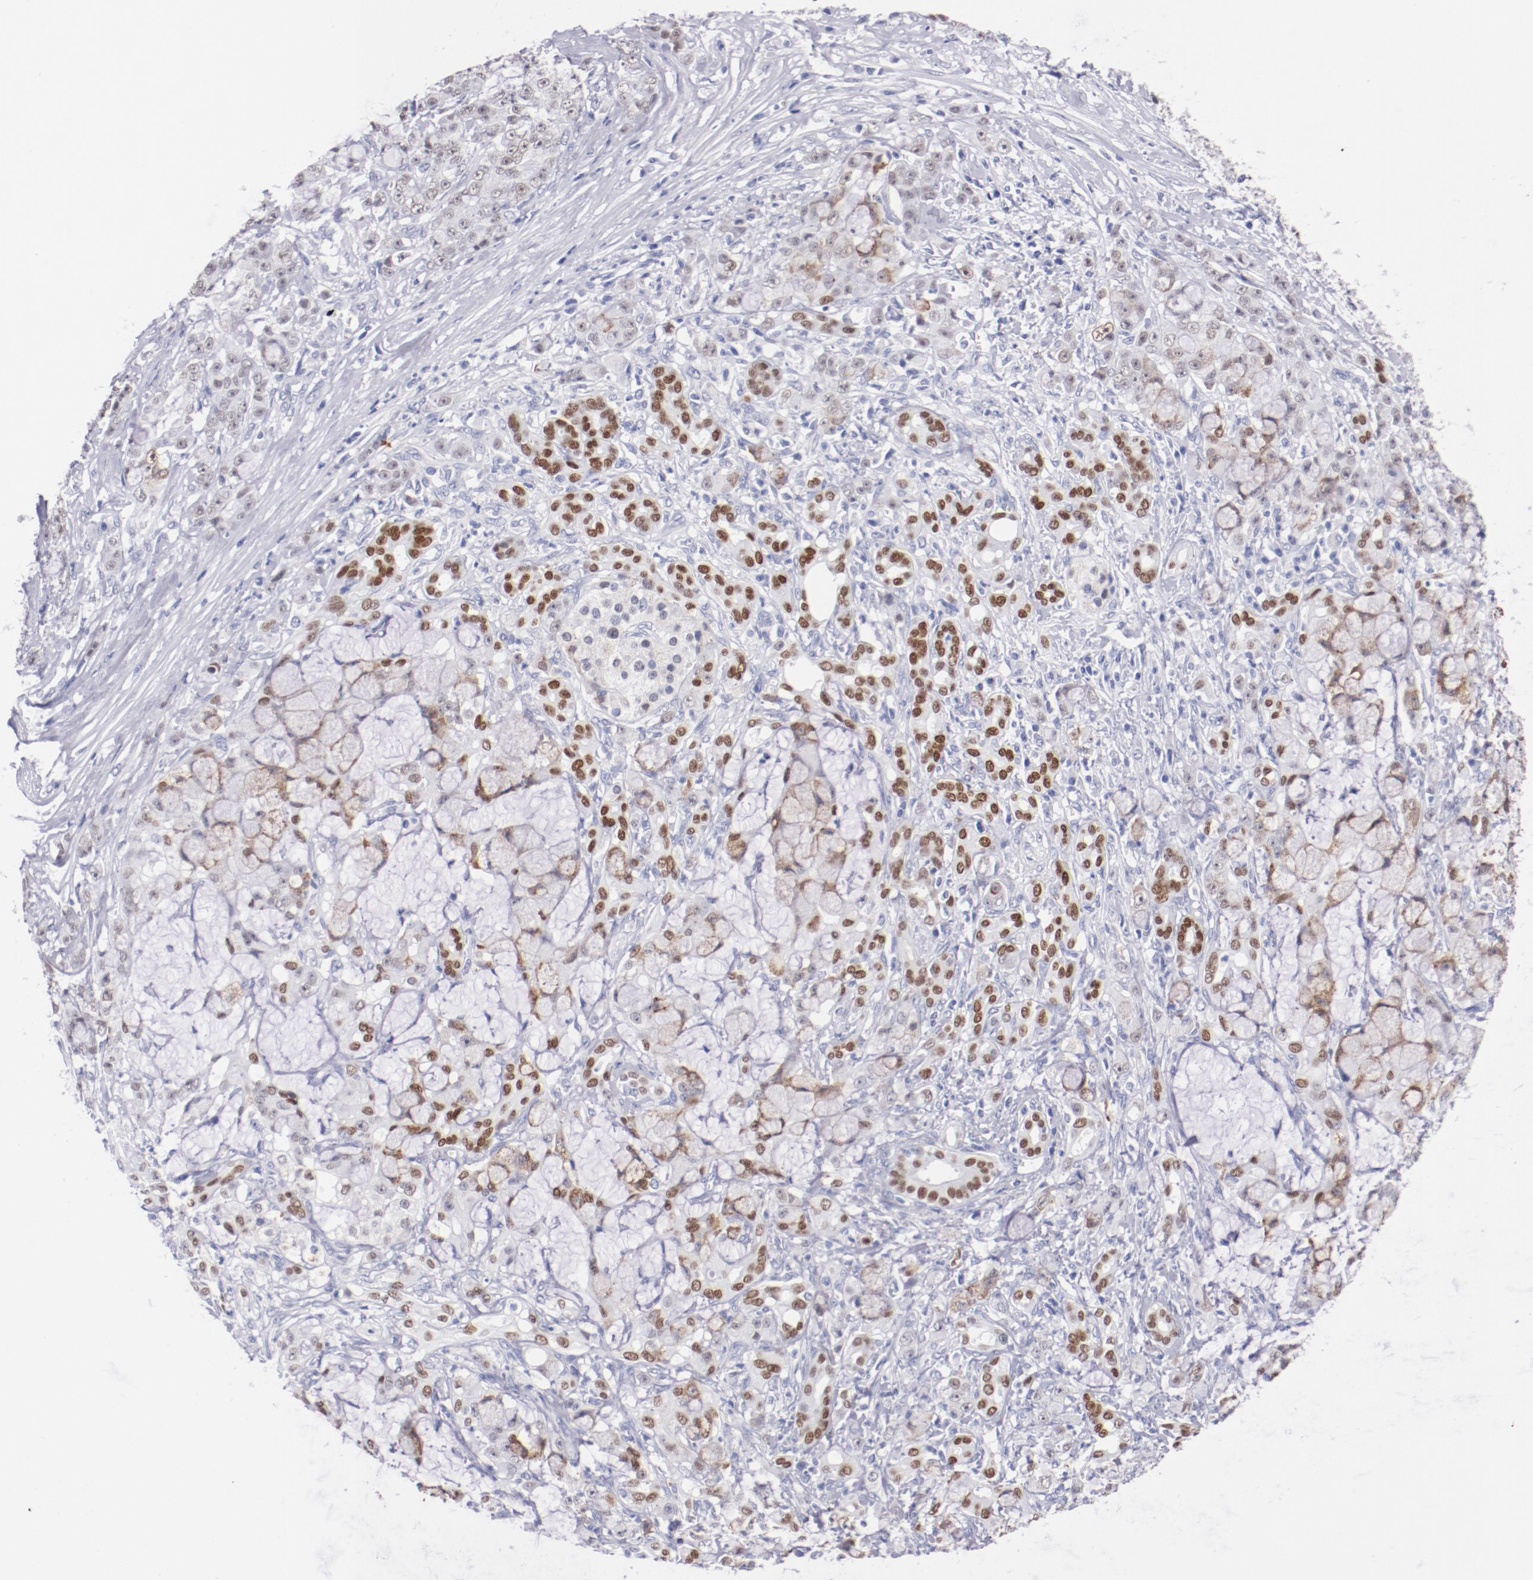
{"staining": {"intensity": "weak", "quantity": ">75%", "location": "nuclear"}, "tissue": "pancreatic cancer", "cell_type": "Tumor cells", "image_type": "cancer", "snomed": [{"axis": "morphology", "description": "Adenocarcinoma, NOS"}, {"axis": "topography", "description": "Pancreas"}], "caption": "Weak nuclear protein expression is present in about >75% of tumor cells in pancreatic cancer.", "gene": "HNF1B", "patient": {"sex": "female", "age": 73}}